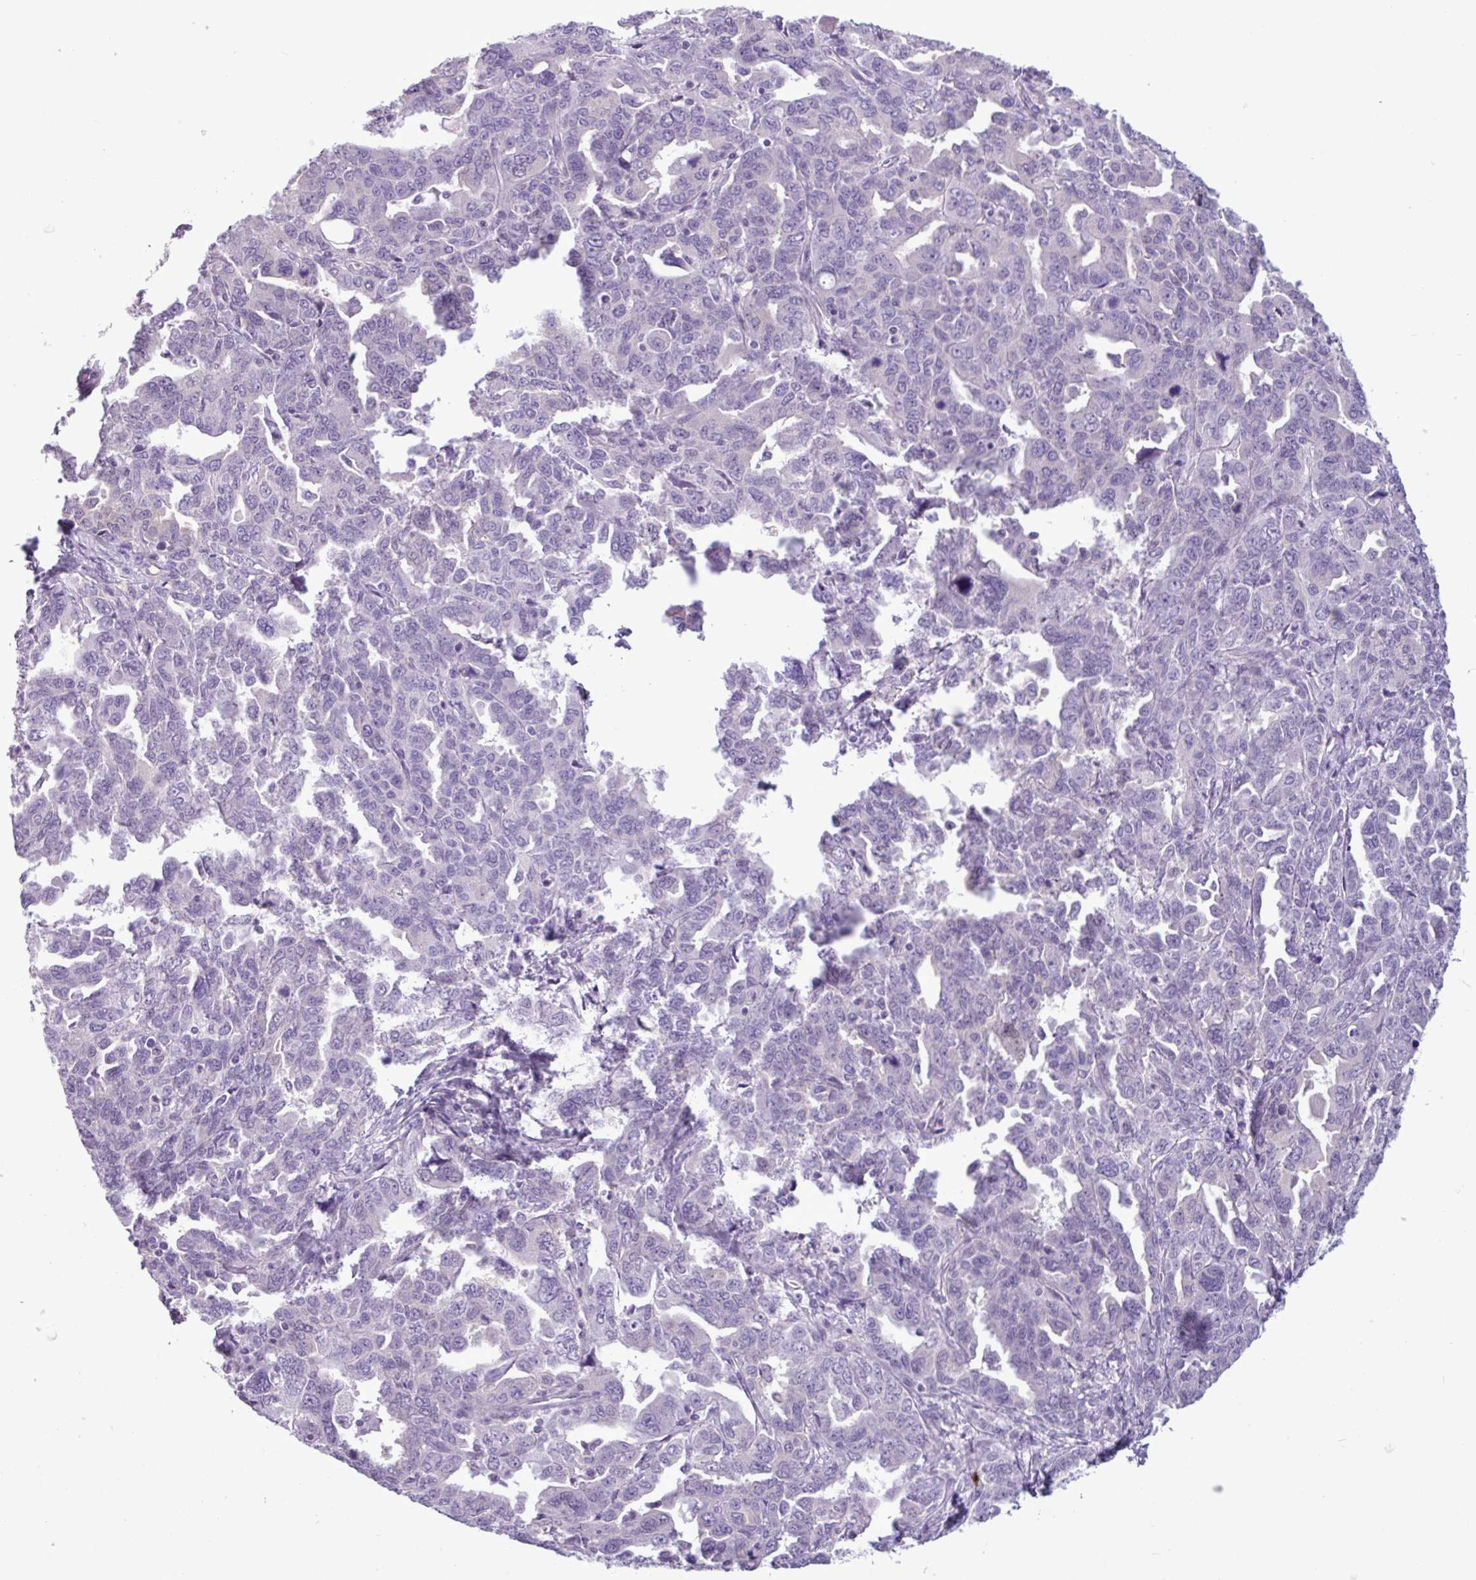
{"staining": {"intensity": "negative", "quantity": "none", "location": "none"}, "tissue": "ovarian cancer", "cell_type": "Tumor cells", "image_type": "cancer", "snomed": [{"axis": "morphology", "description": "Adenocarcinoma, NOS"}, {"axis": "morphology", "description": "Carcinoma, endometroid"}, {"axis": "topography", "description": "Ovary"}], "caption": "Photomicrograph shows no protein staining in tumor cells of ovarian cancer (endometroid carcinoma) tissue. (Stains: DAB IHC with hematoxylin counter stain, Microscopy: brightfield microscopy at high magnification).", "gene": "TMEM178A", "patient": {"sex": "female", "age": 72}}